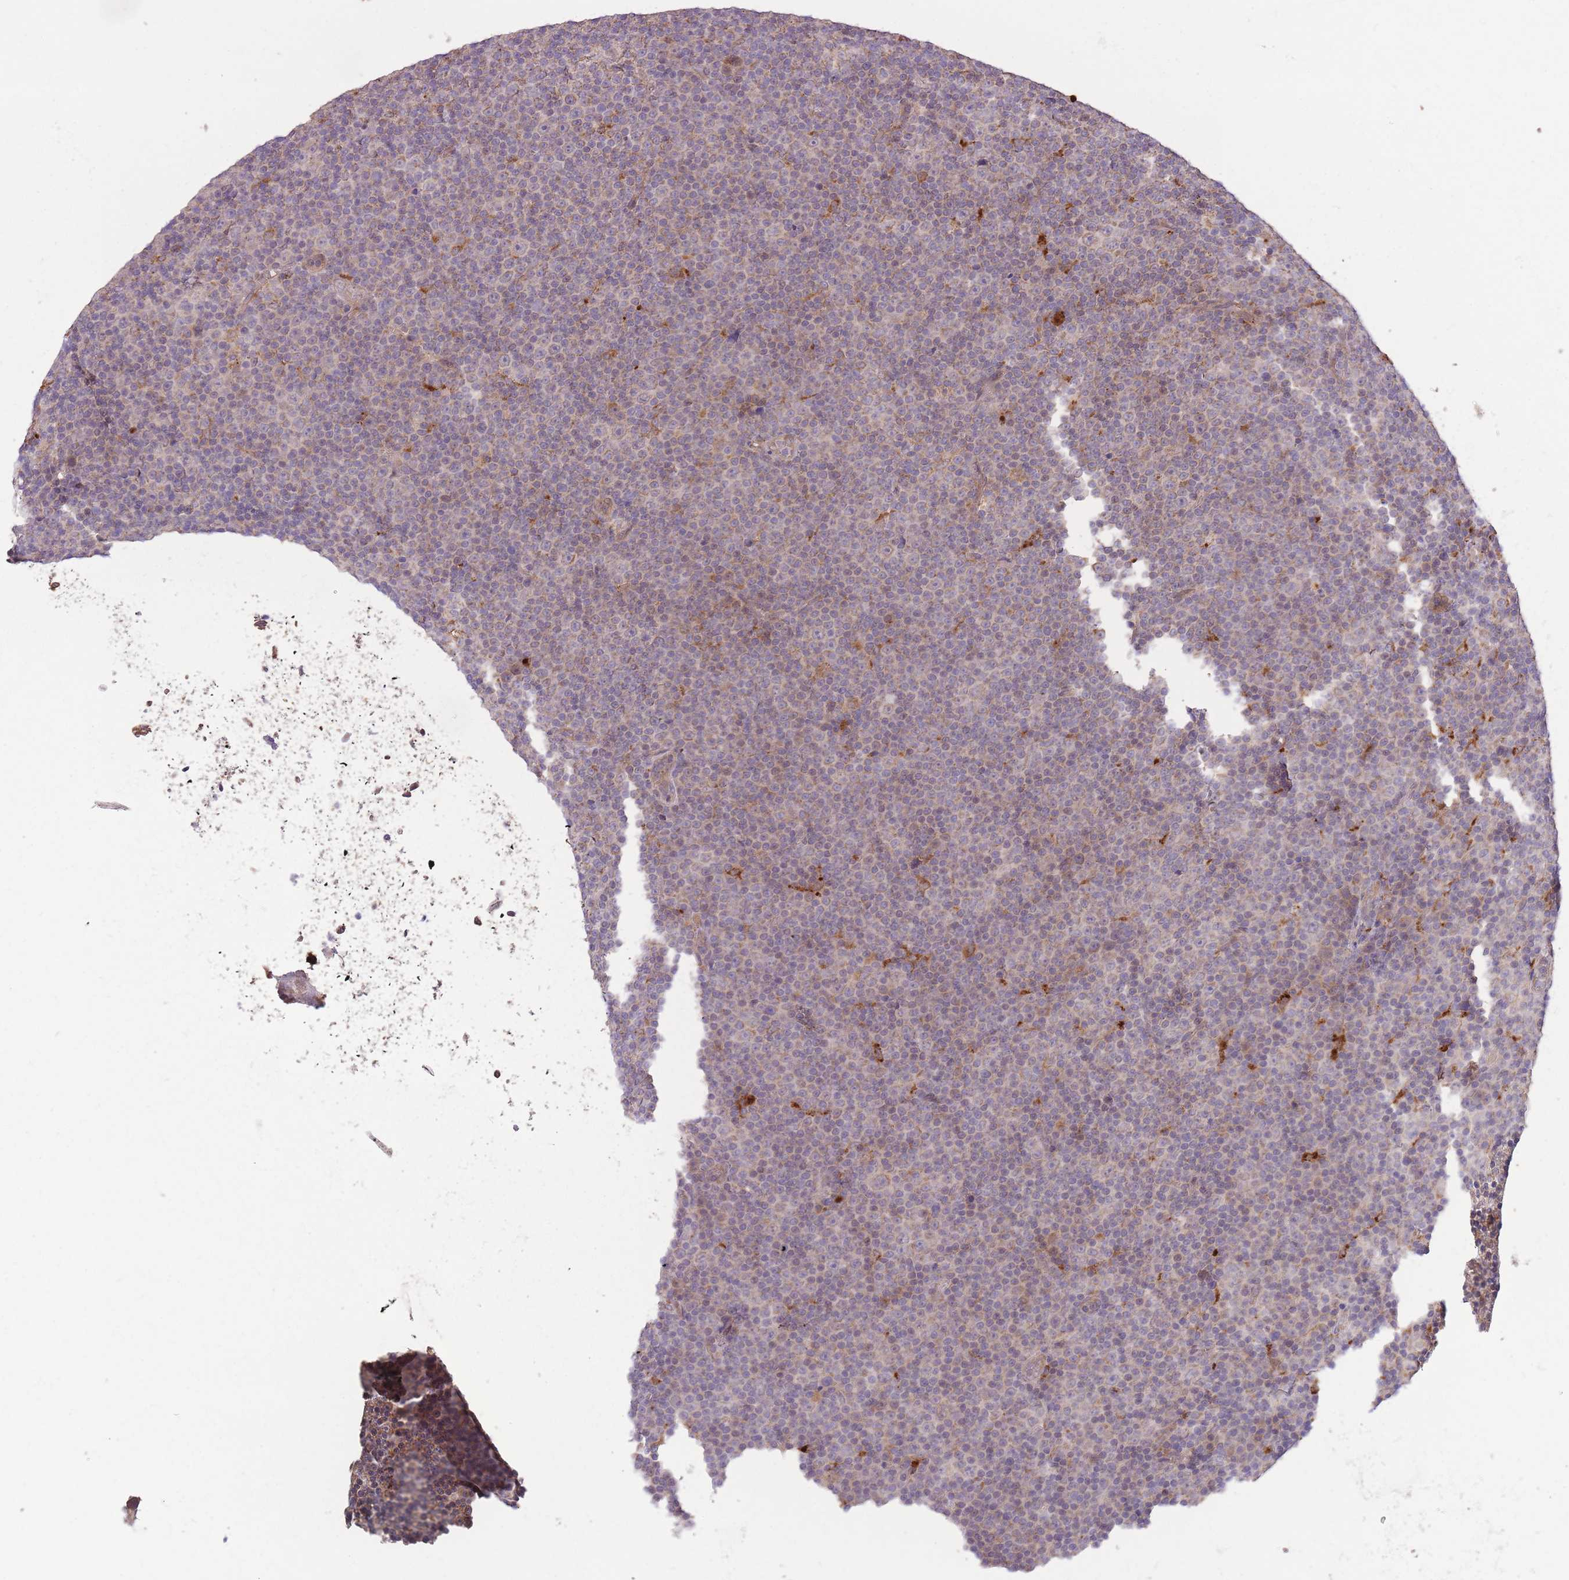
{"staining": {"intensity": "weak", "quantity": "25%-75%", "location": "cytoplasmic/membranous"}, "tissue": "lymphoma", "cell_type": "Tumor cells", "image_type": "cancer", "snomed": [{"axis": "morphology", "description": "Malignant lymphoma, non-Hodgkin's type, Low grade"}, {"axis": "topography", "description": "Lymph node"}], "caption": "This histopathology image displays lymphoma stained with immunohistochemistry to label a protein in brown. The cytoplasmic/membranous of tumor cells show weak positivity for the protein. Nuclei are counter-stained blue.", "gene": "POLR3F", "patient": {"sex": "female", "age": 67}}